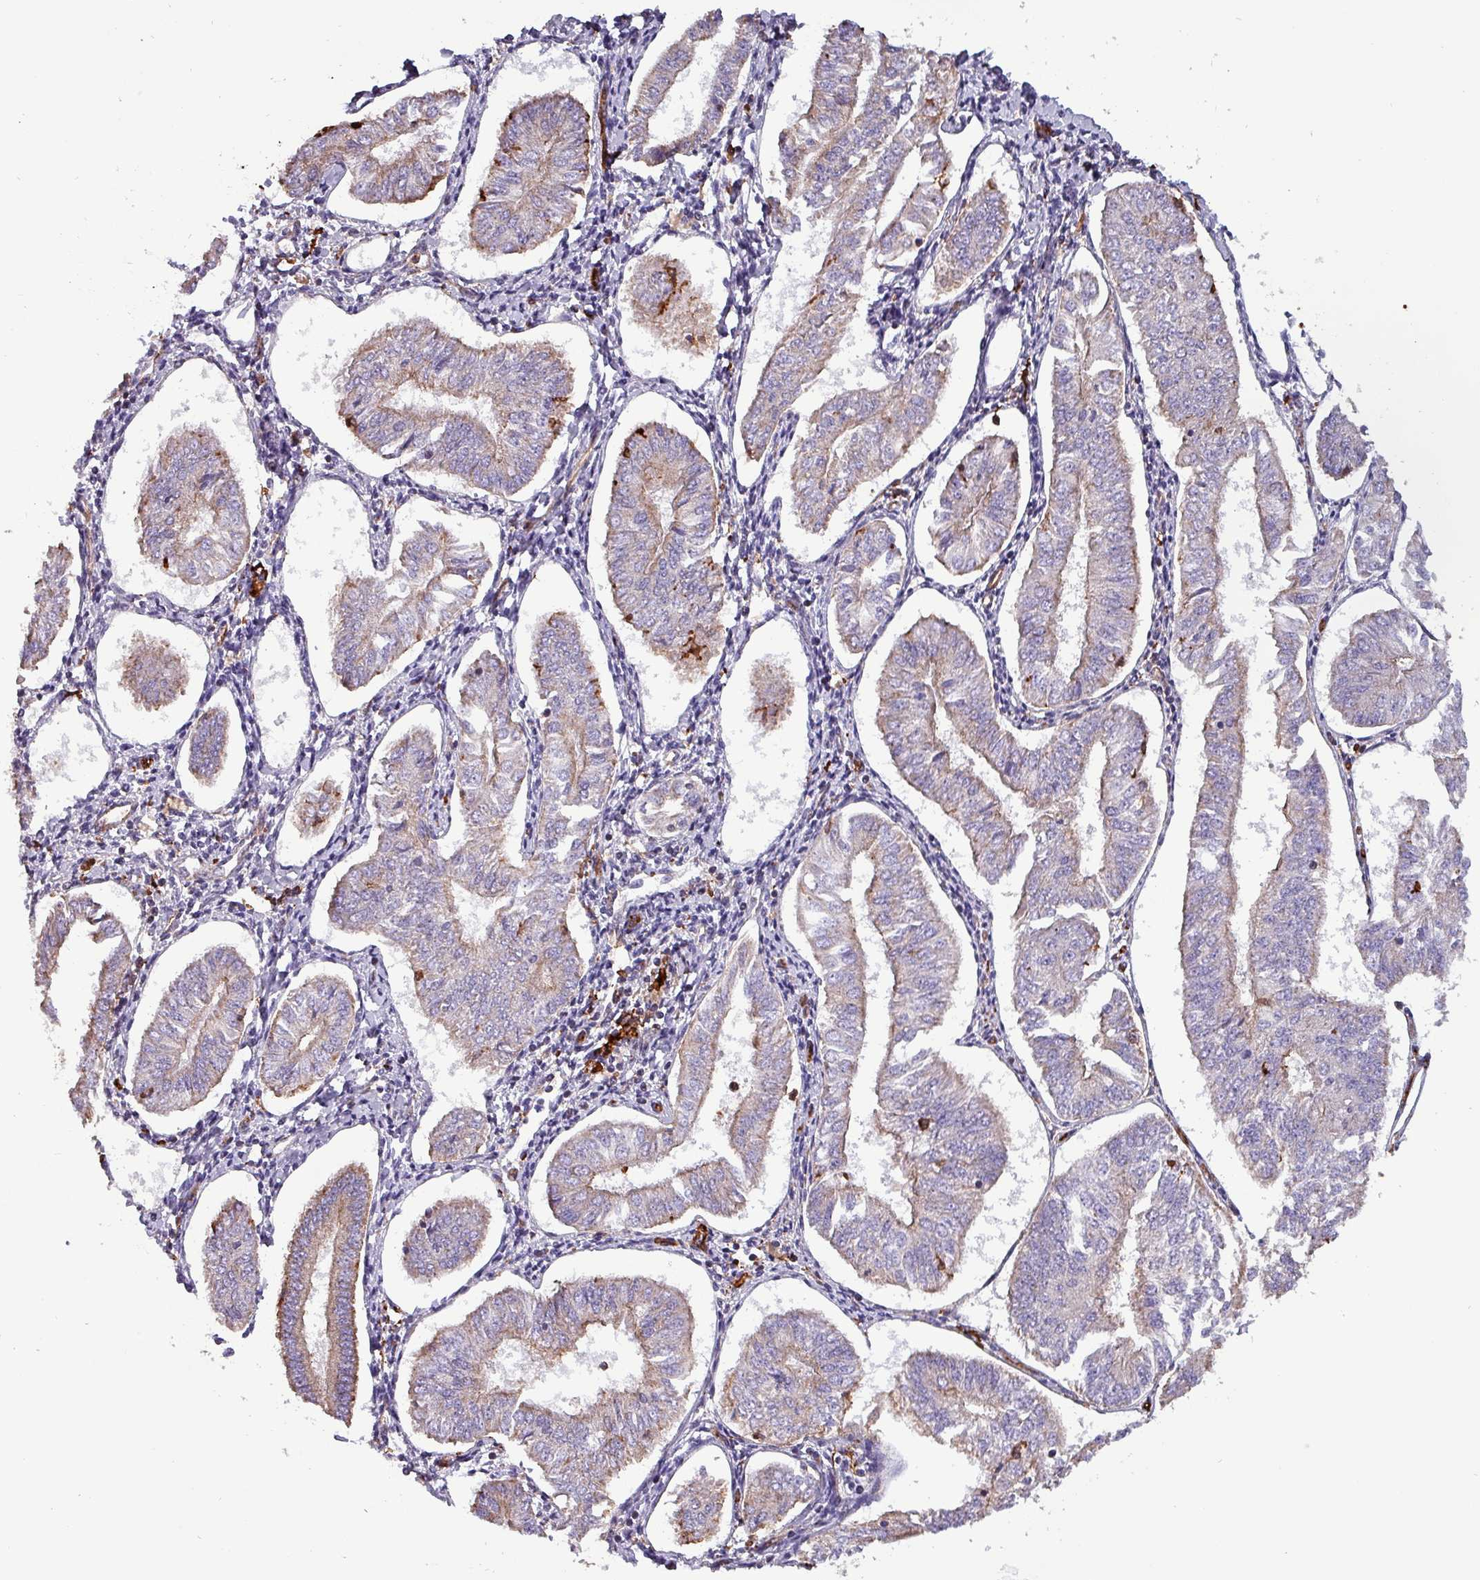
{"staining": {"intensity": "weak", "quantity": "<25%", "location": "cytoplasmic/membranous"}, "tissue": "endometrial cancer", "cell_type": "Tumor cells", "image_type": "cancer", "snomed": [{"axis": "morphology", "description": "Adenocarcinoma, NOS"}, {"axis": "topography", "description": "Endometrium"}], "caption": "This is a micrograph of IHC staining of adenocarcinoma (endometrial), which shows no positivity in tumor cells.", "gene": "SCIN", "patient": {"sex": "female", "age": 58}}